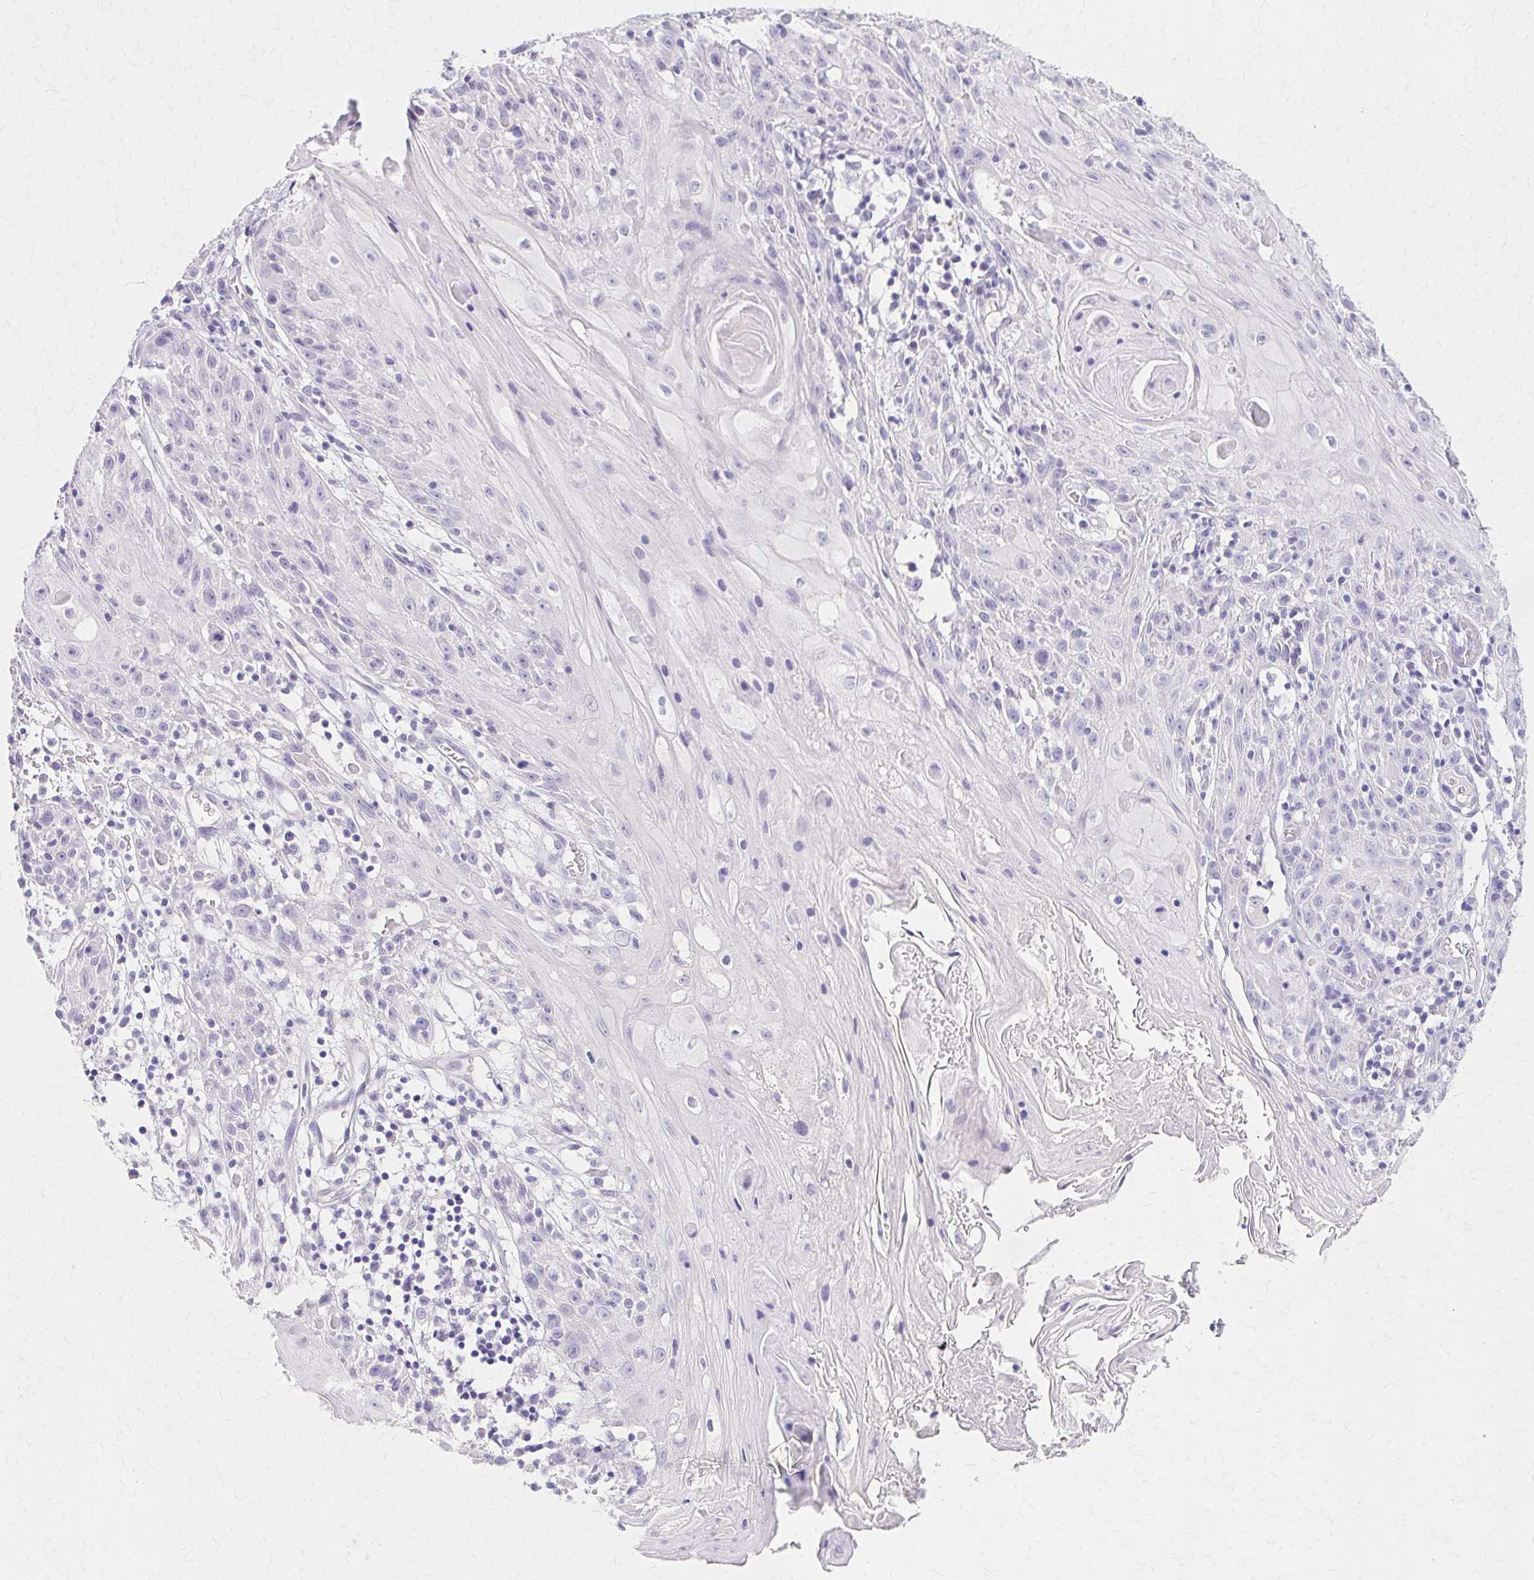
{"staining": {"intensity": "negative", "quantity": "none", "location": "none"}, "tissue": "skin cancer", "cell_type": "Tumor cells", "image_type": "cancer", "snomed": [{"axis": "morphology", "description": "Squamous cell carcinoma, NOS"}, {"axis": "topography", "description": "Skin"}, {"axis": "topography", "description": "Vulva"}], "caption": "Micrograph shows no protein positivity in tumor cells of skin cancer (squamous cell carcinoma) tissue. (DAB immunohistochemistry visualized using brightfield microscopy, high magnification).", "gene": "AZGP1", "patient": {"sex": "female", "age": 76}}